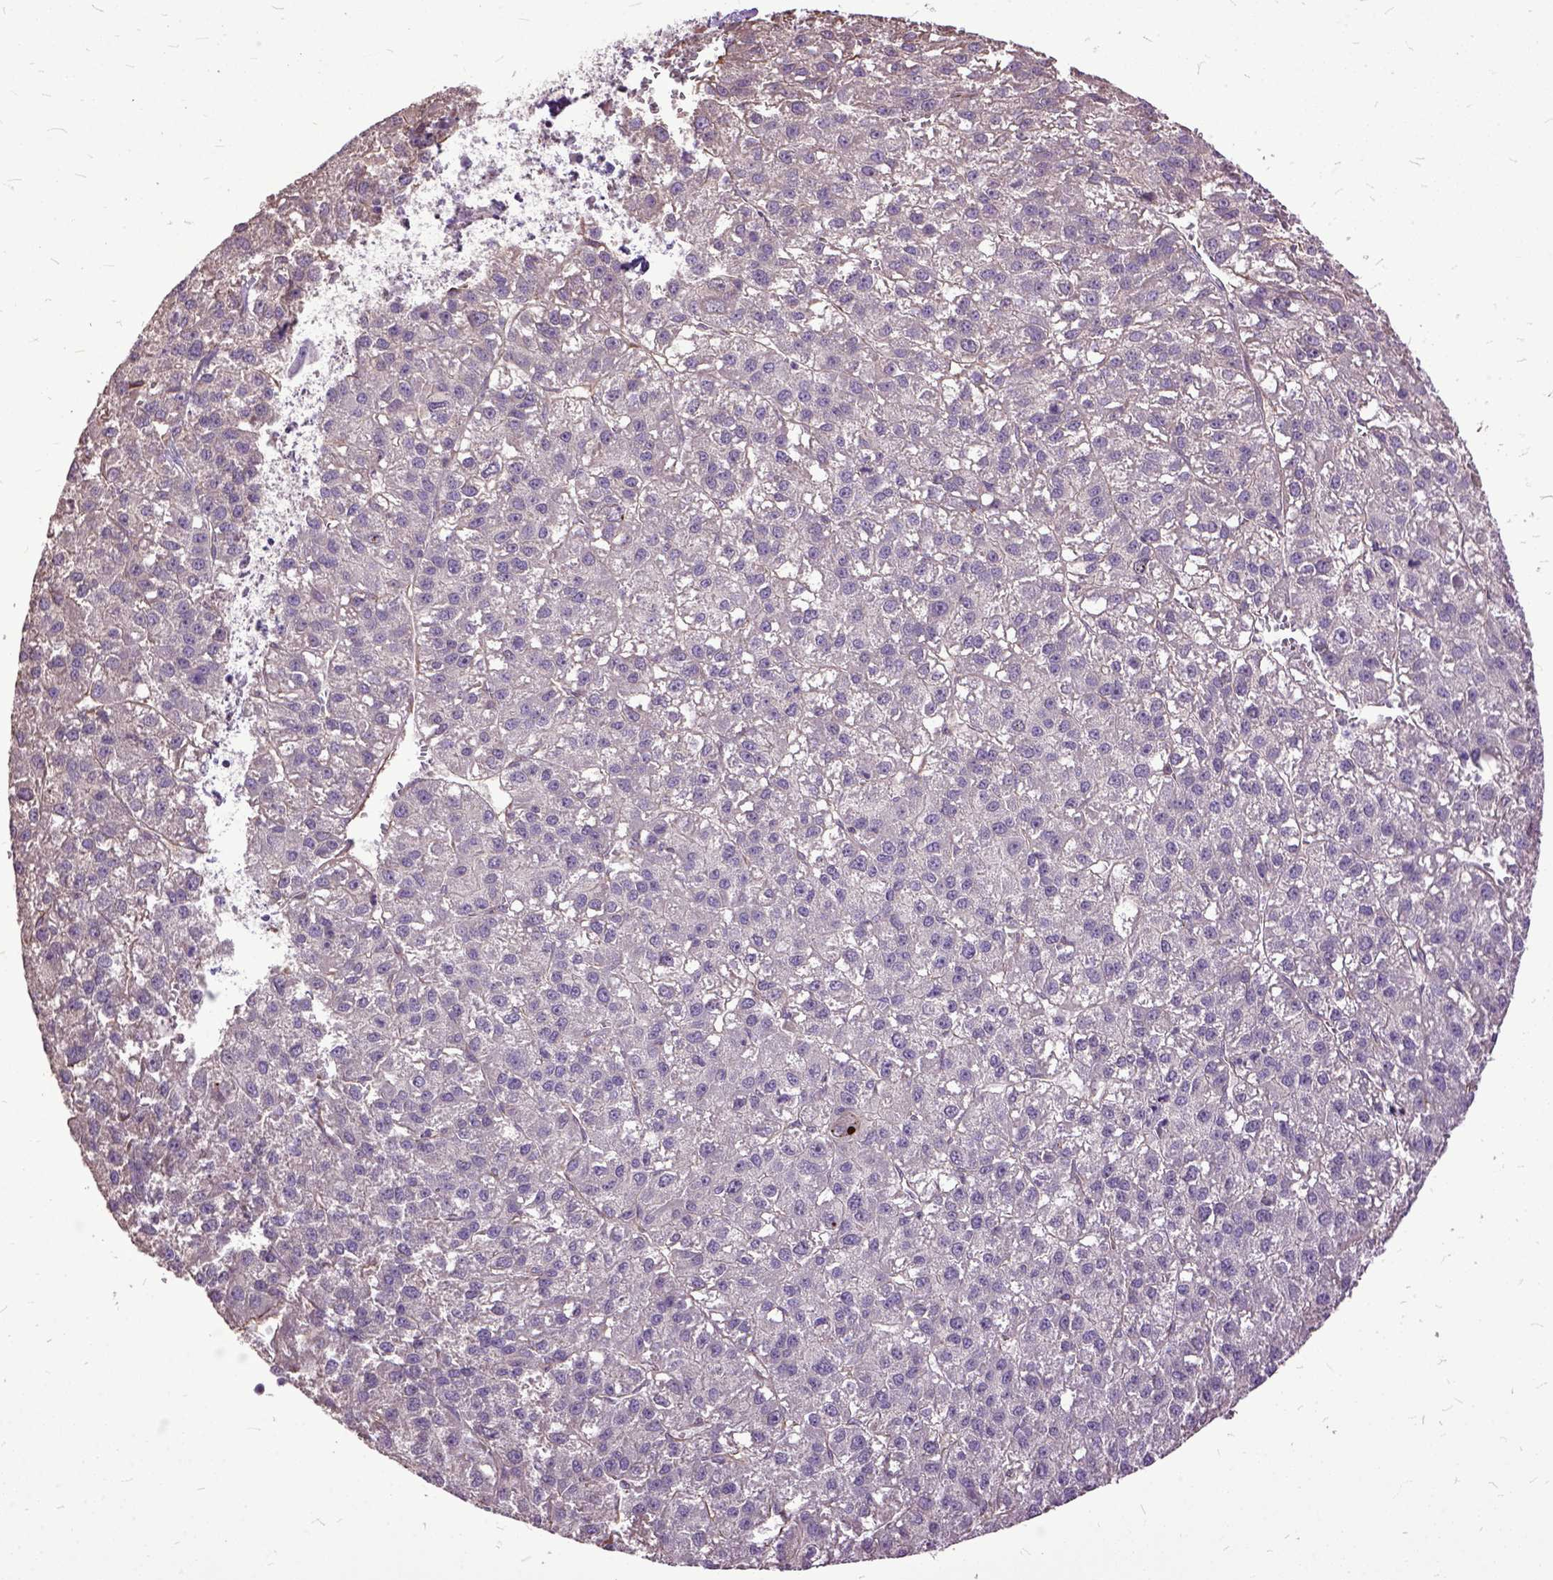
{"staining": {"intensity": "negative", "quantity": "none", "location": "none"}, "tissue": "liver cancer", "cell_type": "Tumor cells", "image_type": "cancer", "snomed": [{"axis": "morphology", "description": "Carcinoma, Hepatocellular, NOS"}, {"axis": "topography", "description": "Liver"}], "caption": "A photomicrograph of human liver cancer is negative for staining in tumor cells. (IHC, brightfield microscopy, high magnification).", "gene": "AREG", "patient": {"sex": "female", "age": 70}}